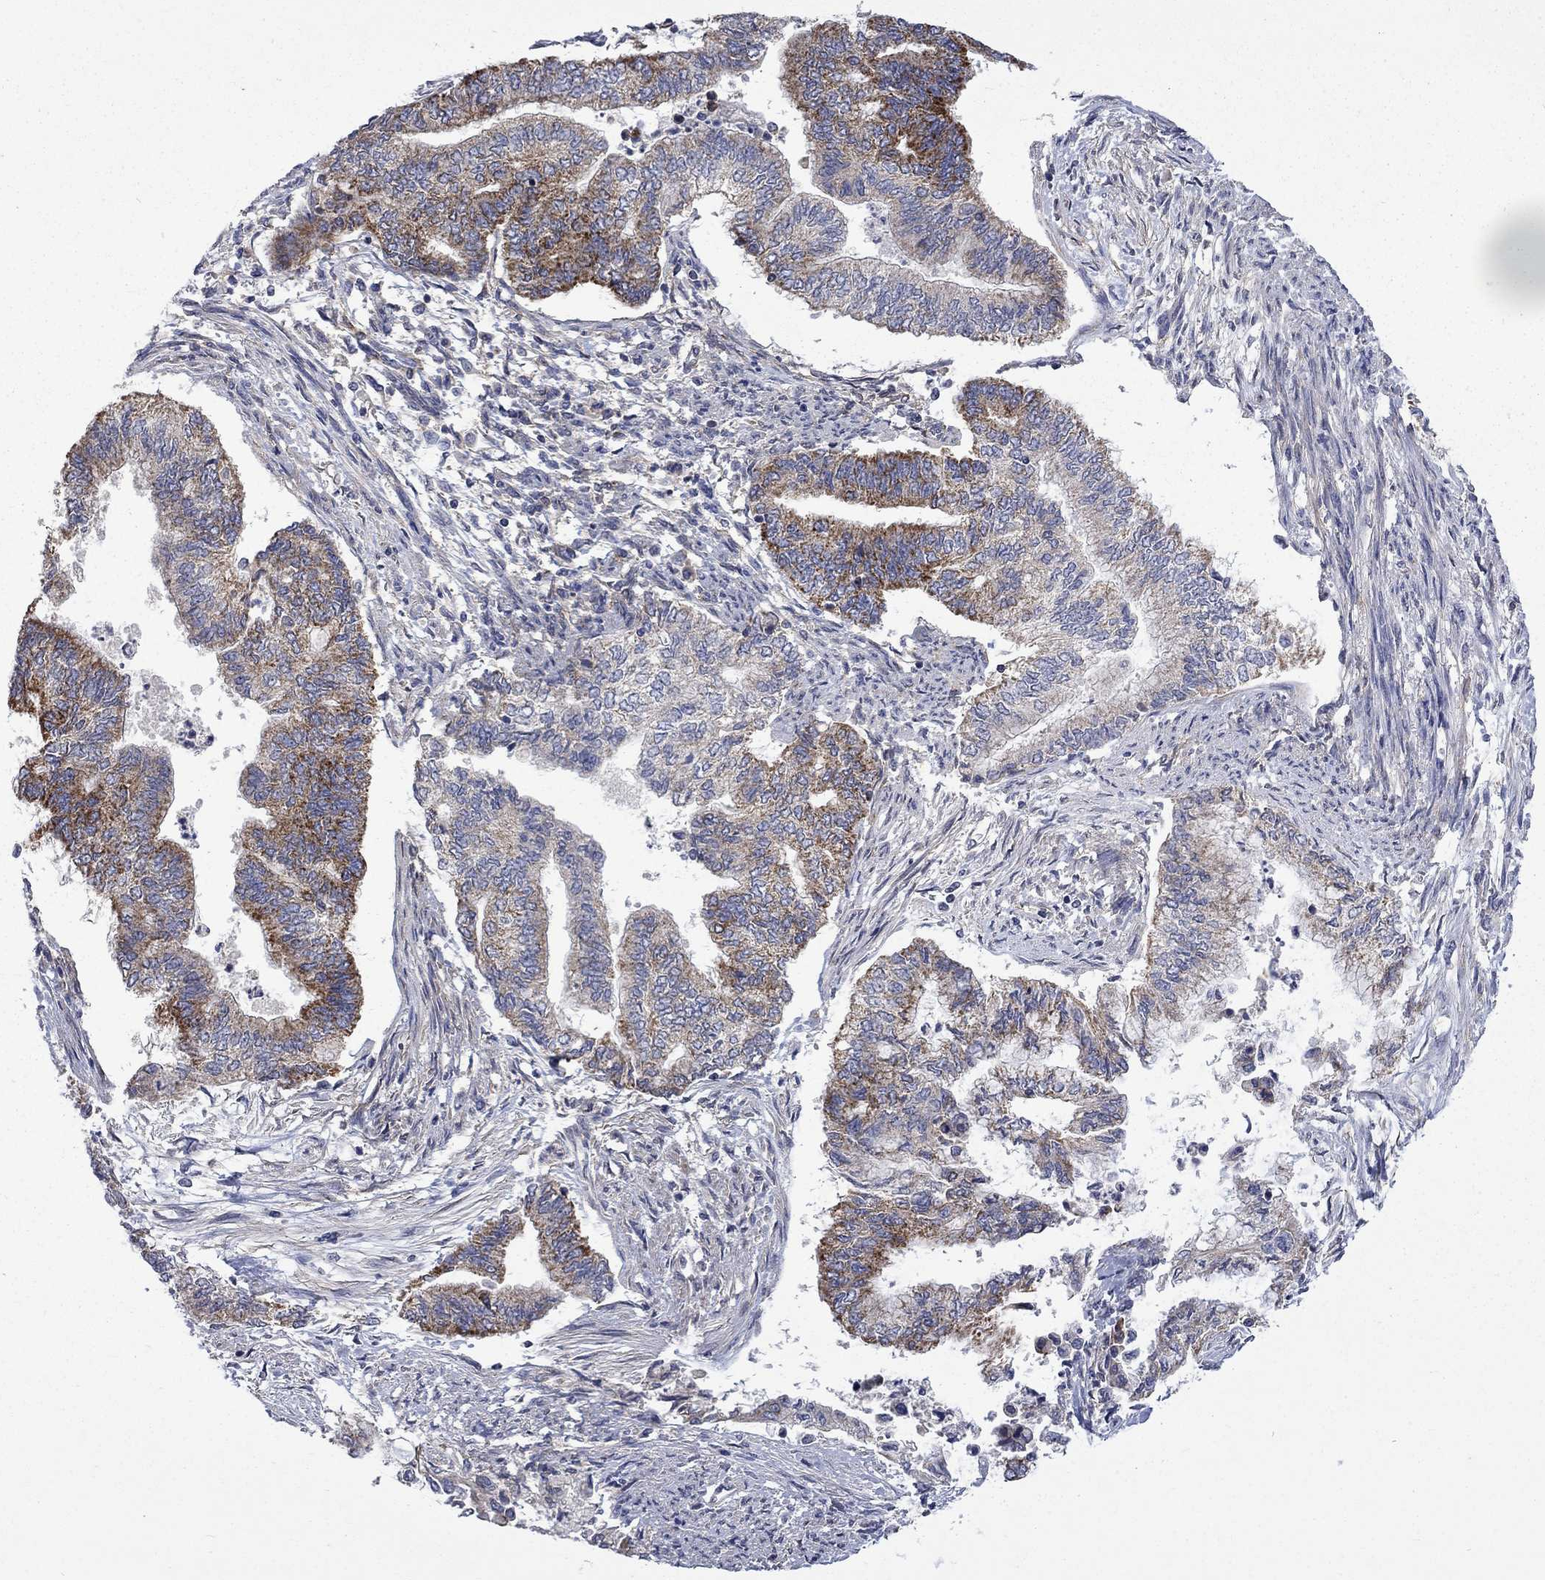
{"staining": {"intensity": "strong", "quantity": "25%-75%", "location": "cytoplasmic/membranous"}, "tissue": "endometrial cancer", "cell_type": "Tumor cells", "image_type": "cancer", "snomed": [{"axis": "morphology", "description": "Adenocarcinoma, NOS"}, {"axis": "topography", "description": "Endometrium"}], "caption": "Endometrial cancer tissue exhibits strong cytoplasmic/membranous staining in about 25%-75% of tumor cells, visualized by immunohistochemistry.", "gene": "HSPA12A", "patient": {"sex": "female", "age": 65}}